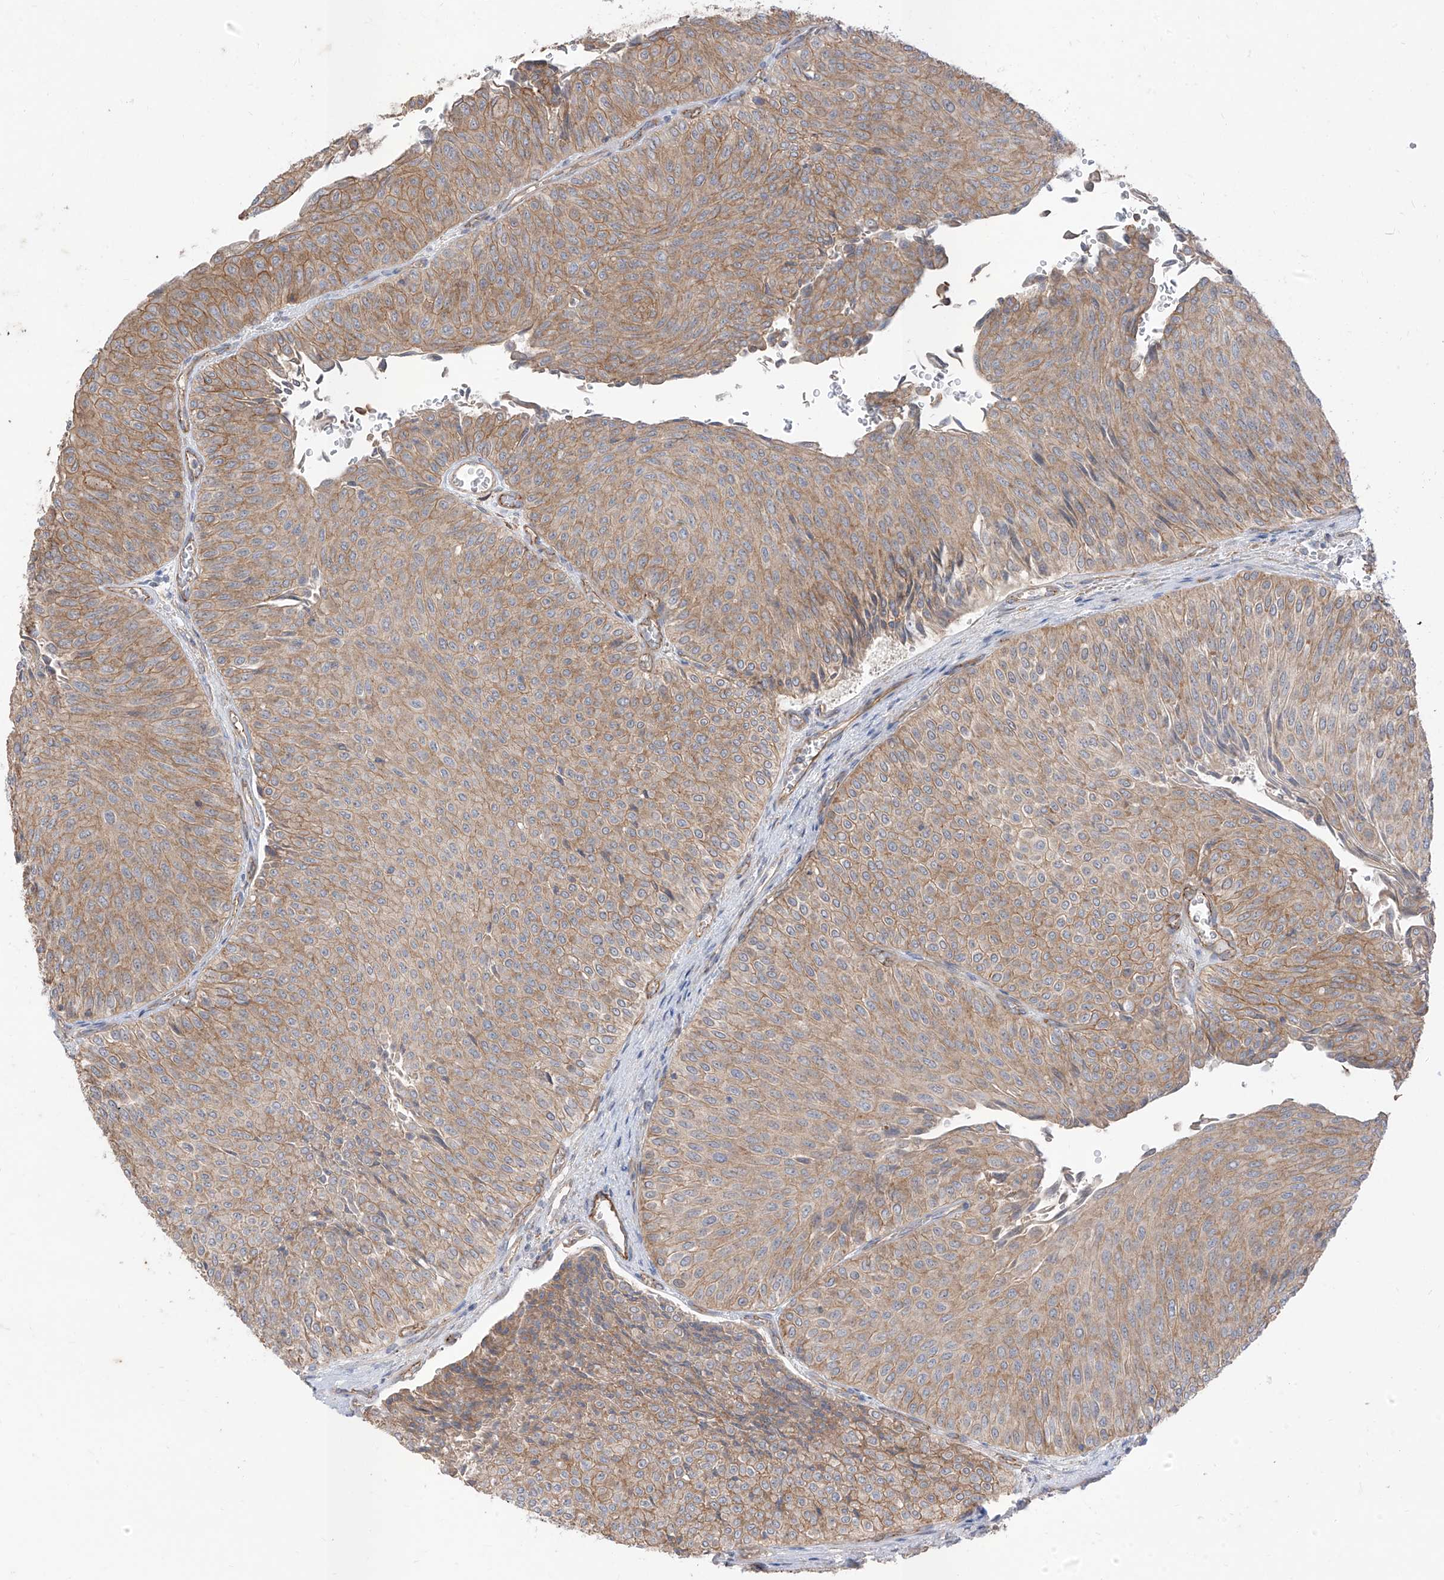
{"staining": {"intensity": "moderate", "quantity": ">75%", "location": "cytoplasmic/membranous"}, "tissue": "urothelial cancer", "cell_type": "Tumor cells", "image_type": "cancer", "snomed": [{"axis": "morphology", "description": "Urothelial carcinoma, Low grade"}, {"axis": "topography", "description": "Urinary bladder"}], "caption": "Human urothelial cancer stained with a brown dye displays moderate cytoplasmic/membranous positive expression in about >75% of tumor cells.", "gene": "EPHX4", "patient": {"sex": "male", "age": 78}}